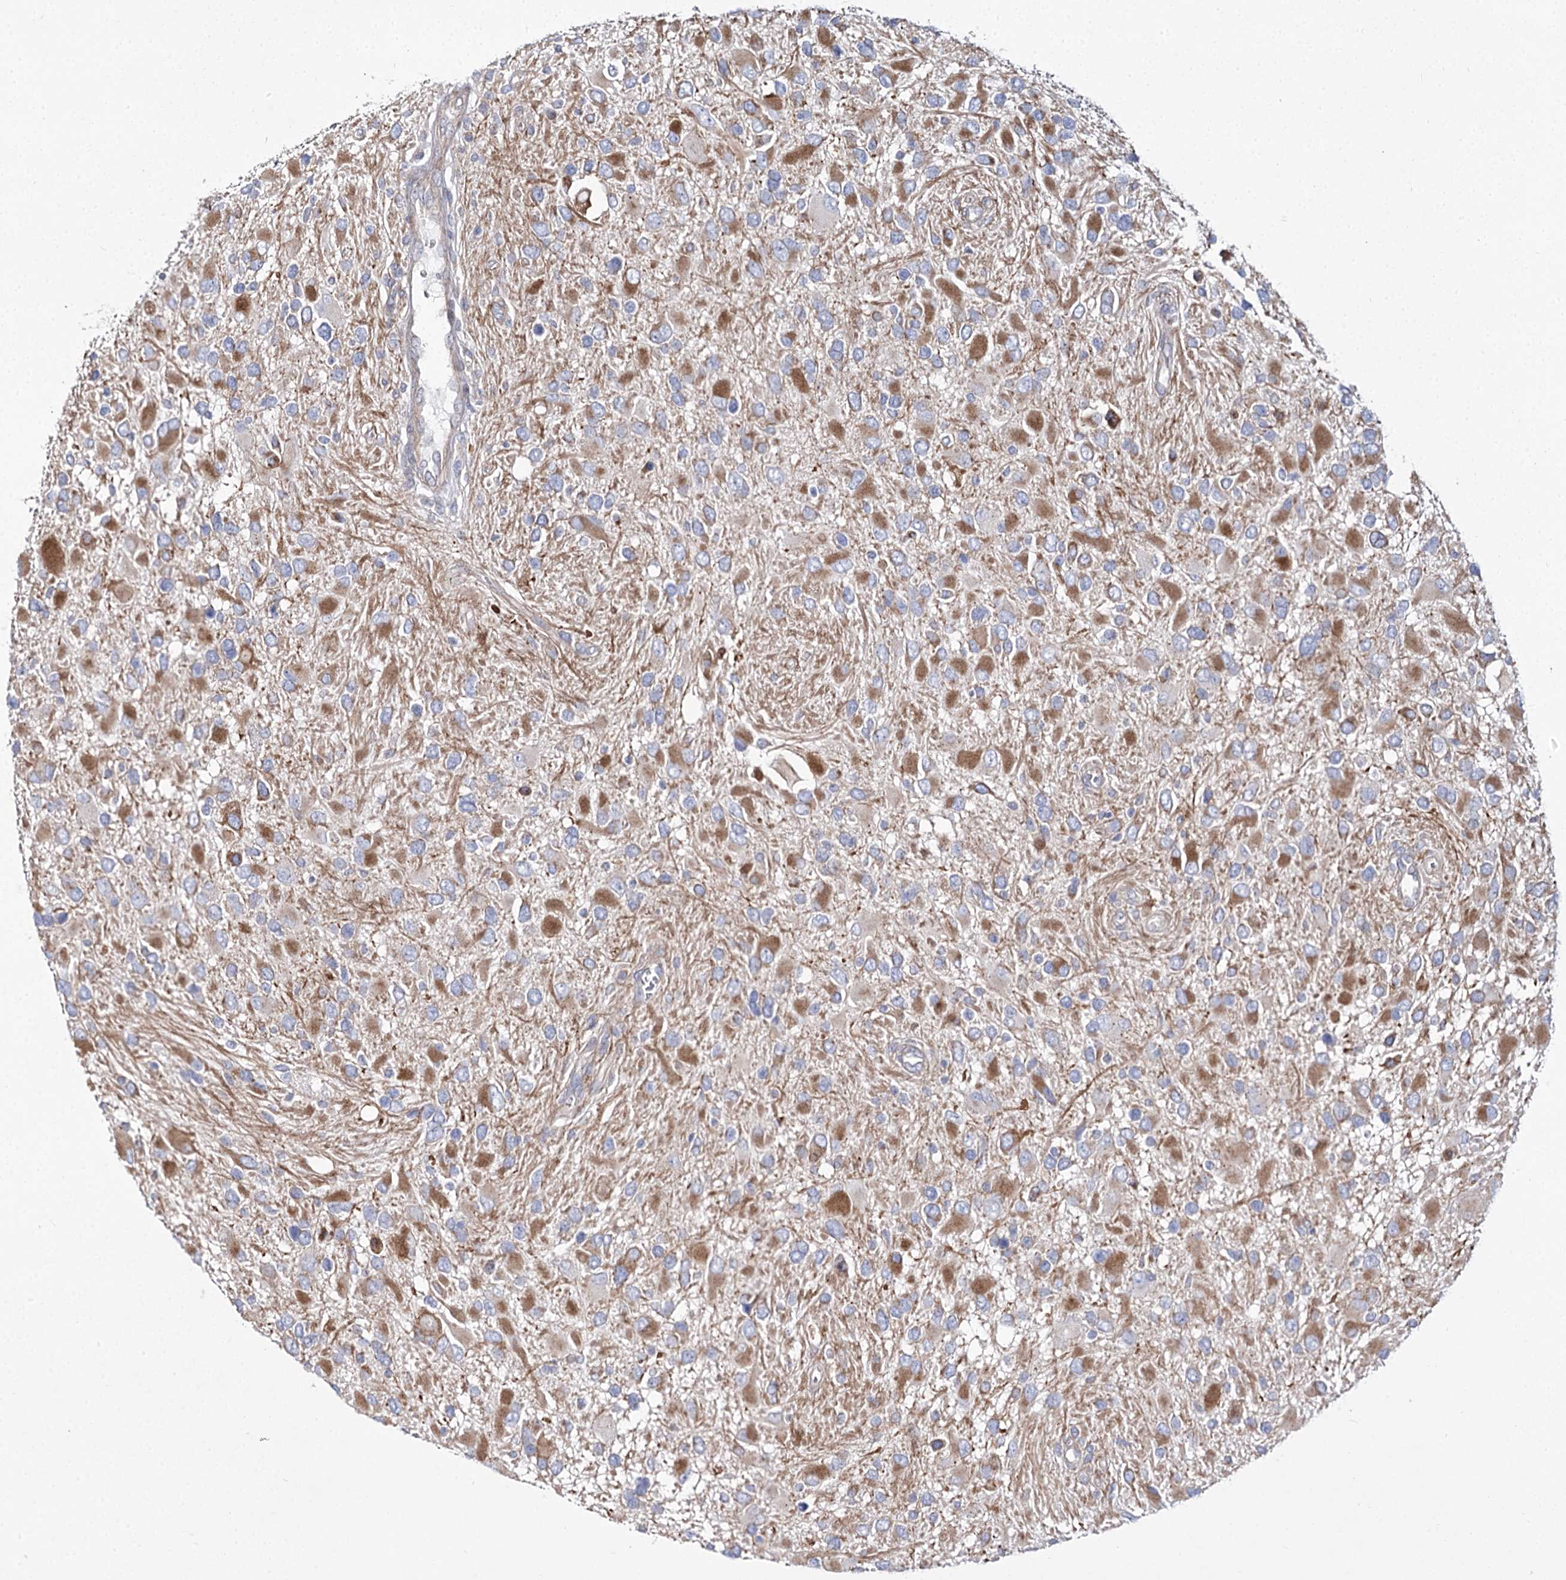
{"staining": {"intensity": "moderate", "quantity": "25%-75%", "location": "cytoplasmic/membranous"}, "tissue": "glioma", "cell_type": "Tumor cells", "image_type": "cancer", "snomed": [{"axis": "morphology", "description": "Glioma, malignant, High grade"}, {"axis": "topography", "description": "Brain"}], "caption": "IHC (DAB) staining of human glioma reveals moderate cytoplasmic/membranous protein staining in about 25%-75% of tumor cells. Using DAB (3,3'-diaminobenzidine) (brown) and hematoxylin (blue) stains, captured at high magnification using brightfield microscopy.", "gene": "ARHGAP32", "patient": {"sex": "male", "age": 53}}